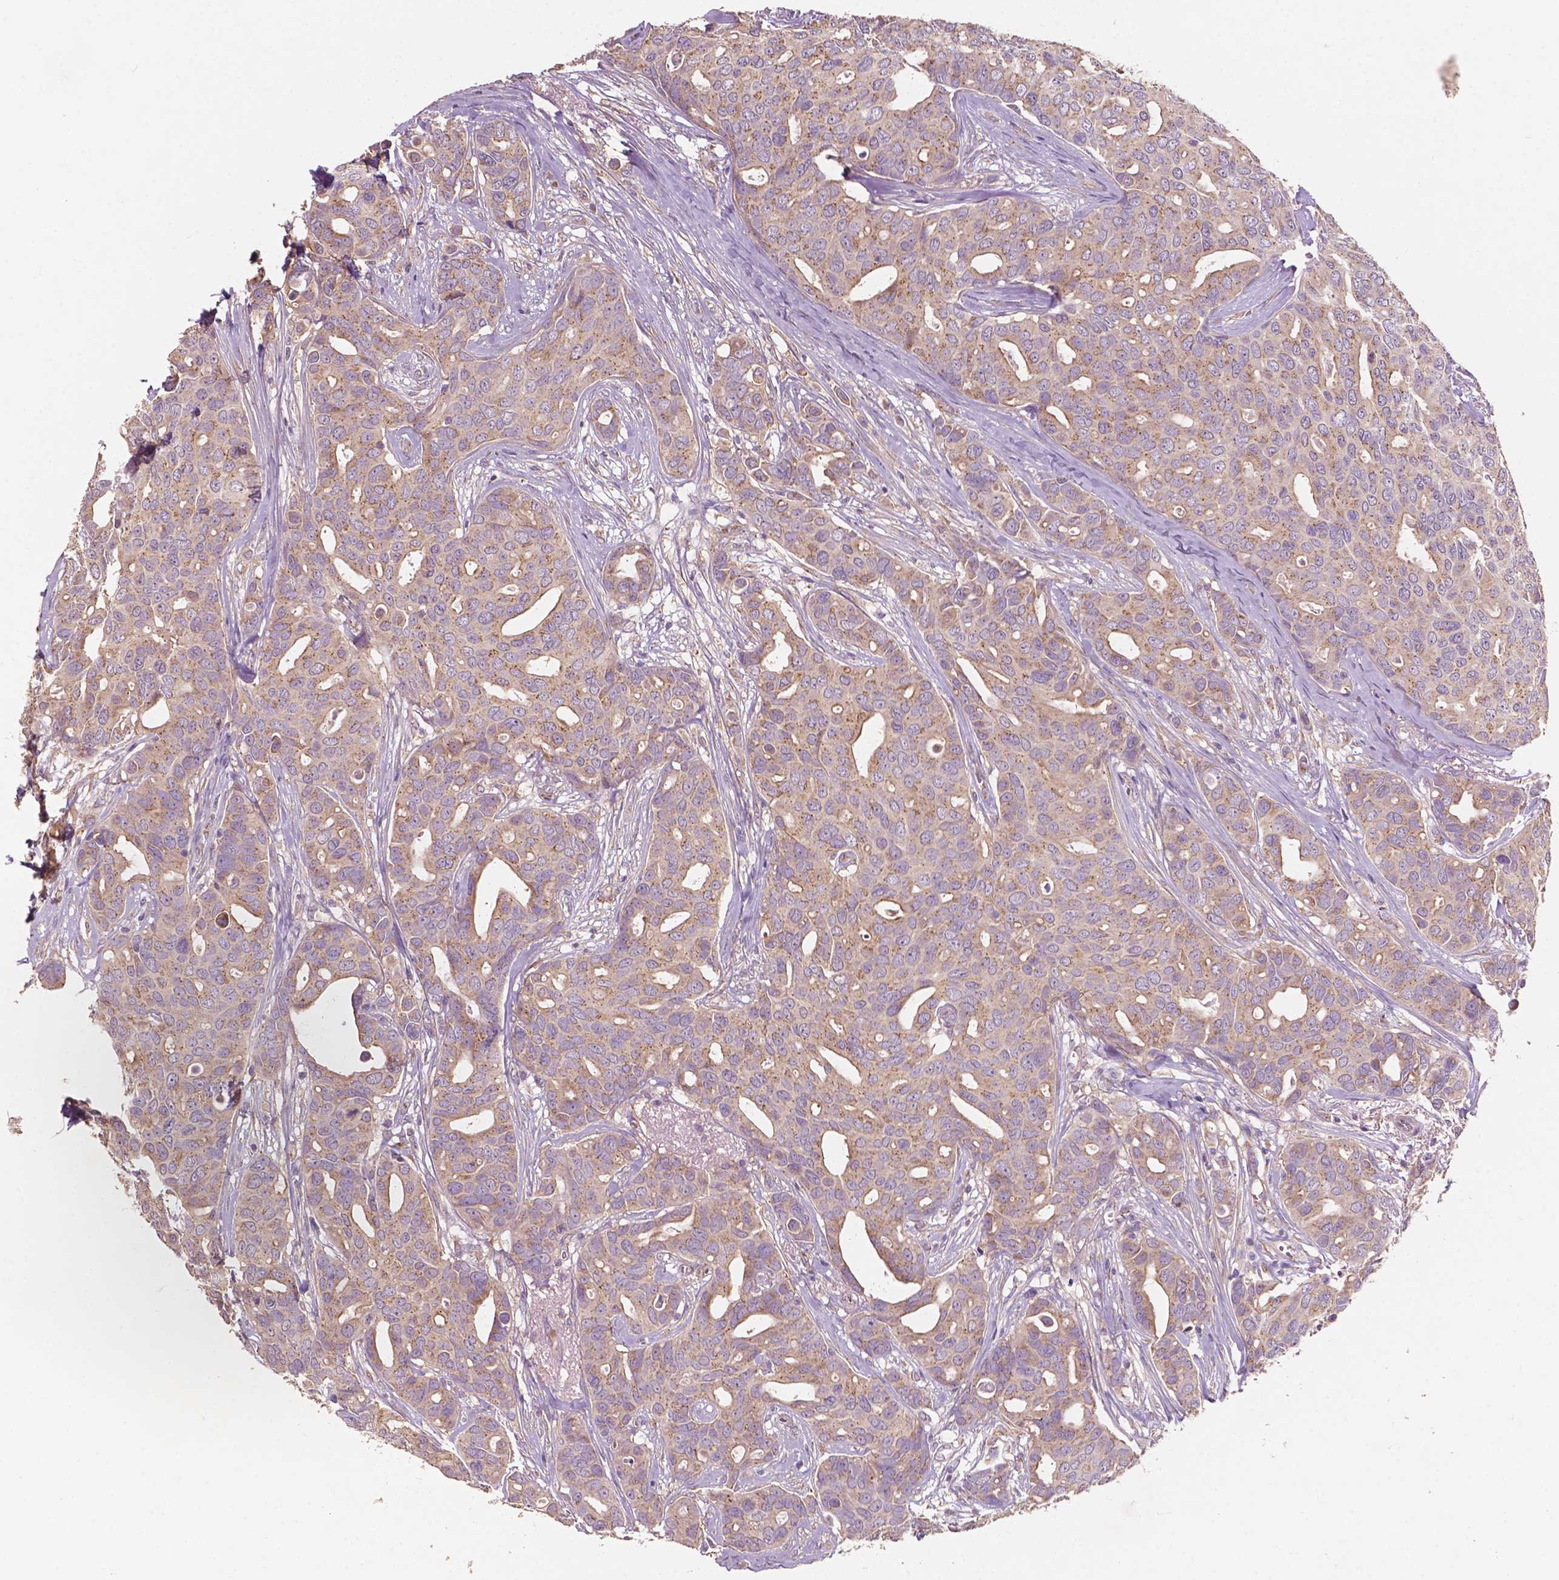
{"staining": {"intensity": "moderate", "quantity": ">75%", "location": "cytoplasmic/membranous"}, "tissue": "breast cancer", "cell_type": "Tumor cells", "image_type": "cancer", "snomed": [{"axis": "morphology", "description": "Duct carcinoma"}, {"axis": "topography", "description": "Breast"}], "caption": "The photomicrograph shows immunohistochemical staining of breast cancer (invasive ductal carcinoma). There is moderate cytoplasmic/membranous positivity is identified in approximately >75% of tumor cells. The staining is performed using DAB (3,3'-diaminobenzidine) brown chromogen to label protein expression. The nuclei are counter-stained blue using hematoxylin.", "gene": "CHPT1", "patient": {"sex": "female", "age": 54}}